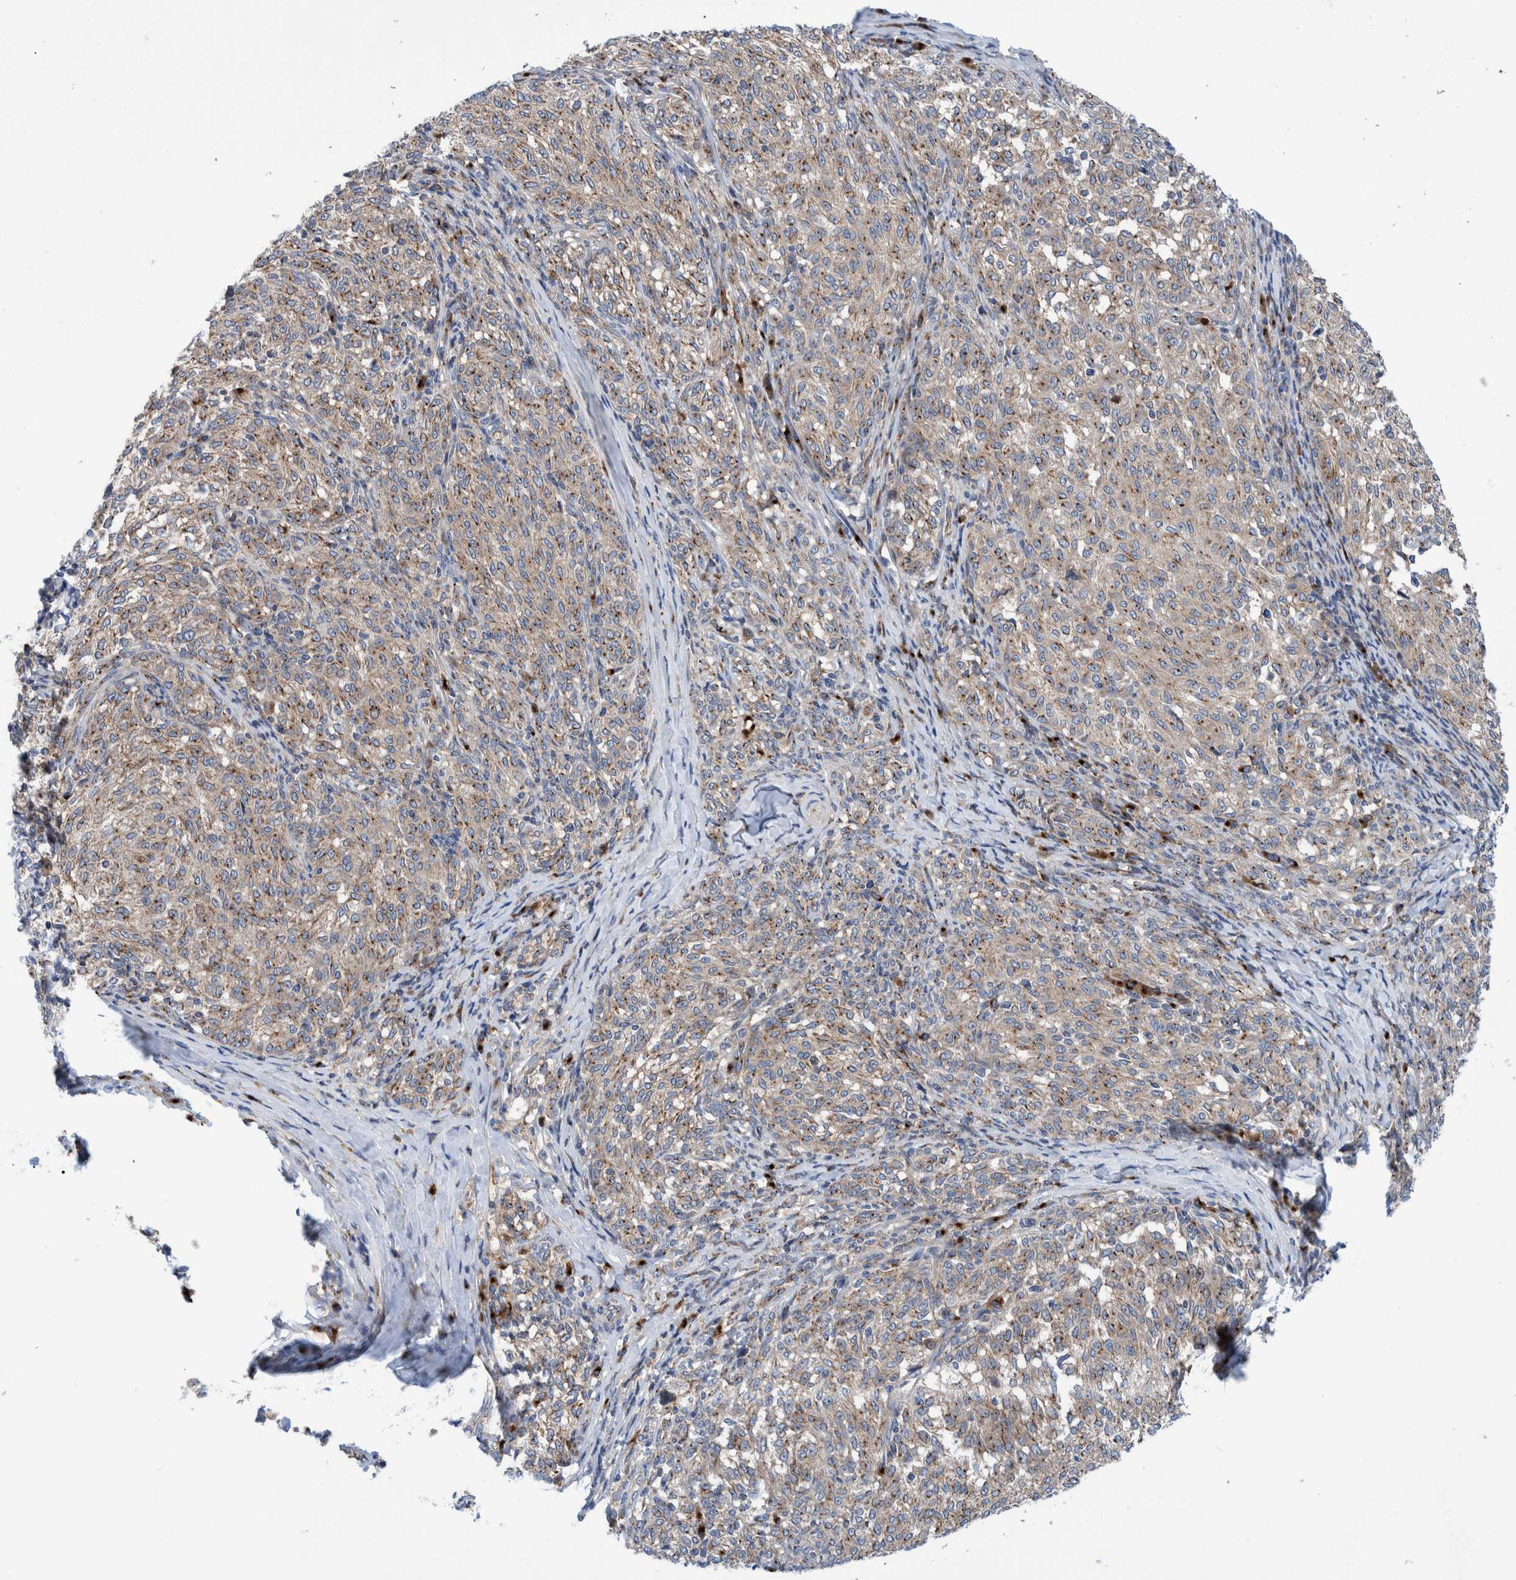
{"staining": {"intensity": "moderate", "quantity": ">75%", "location": "cytoplasmic/membranous"}, "tissue": "melanoma", "cell_type": "Tumor cells", "image_type": "cancer", "snomed": [{"axis": "morphology", "description": "Malignant melanoma, NOS"}, {"axis": "topography", "description": "Skin"}], "caption": "An immunohistochemistry (IHC) micrograph of neoplastic tissue is shown. Protein staining in brown highlights moderate cytoplasmic/membranous positivity in malignant melanoma within tumor cells. (DAB (3,3'-diaminobenzidine) = brown stain, brightfield microscopy at high magnification).", "gene": "TRIM58", "patient": {"sex": "female", "age": 72}}